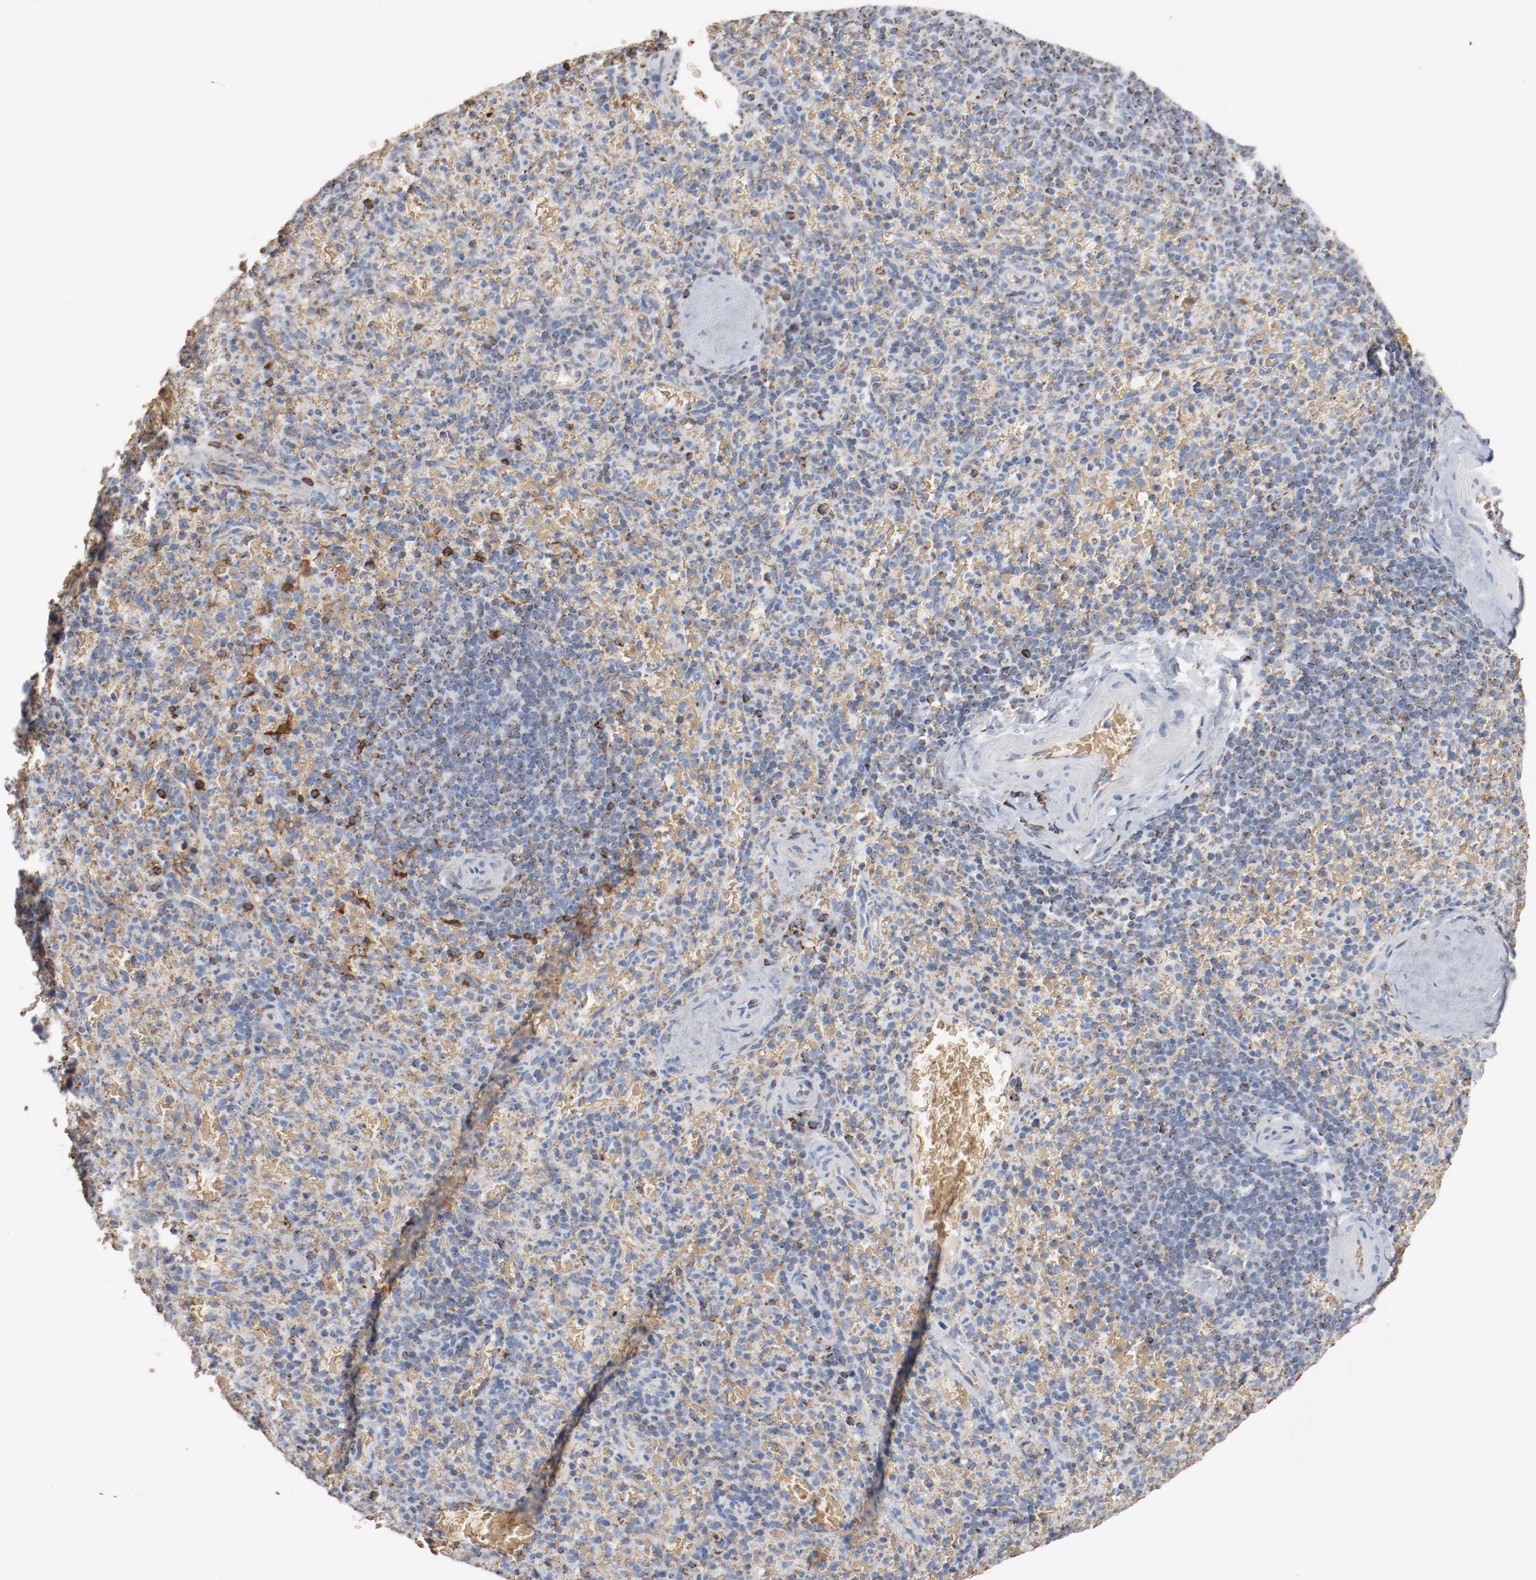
{"staining": {"intensity": "strong", "quantity": "25%-75%", "location": "cytoplasmic/membranous"}, "tissue": "spleen", "cell_type": "Cells in red pulp", "image_type": "normal", "snomed": [{"axis": "morphology", "description": "Normal tissue, NOS"}, {"axis": "topography", "description": "Spleen"}], "caption": "There is high levels of strong cytoplasmic/membranous expression in cells in red pulp of benign spleen, as demonstrated by immunohistochemical staining (brown color).", "gene": "NDUFB8", "patient": {"sex": "female", "age": 50}}